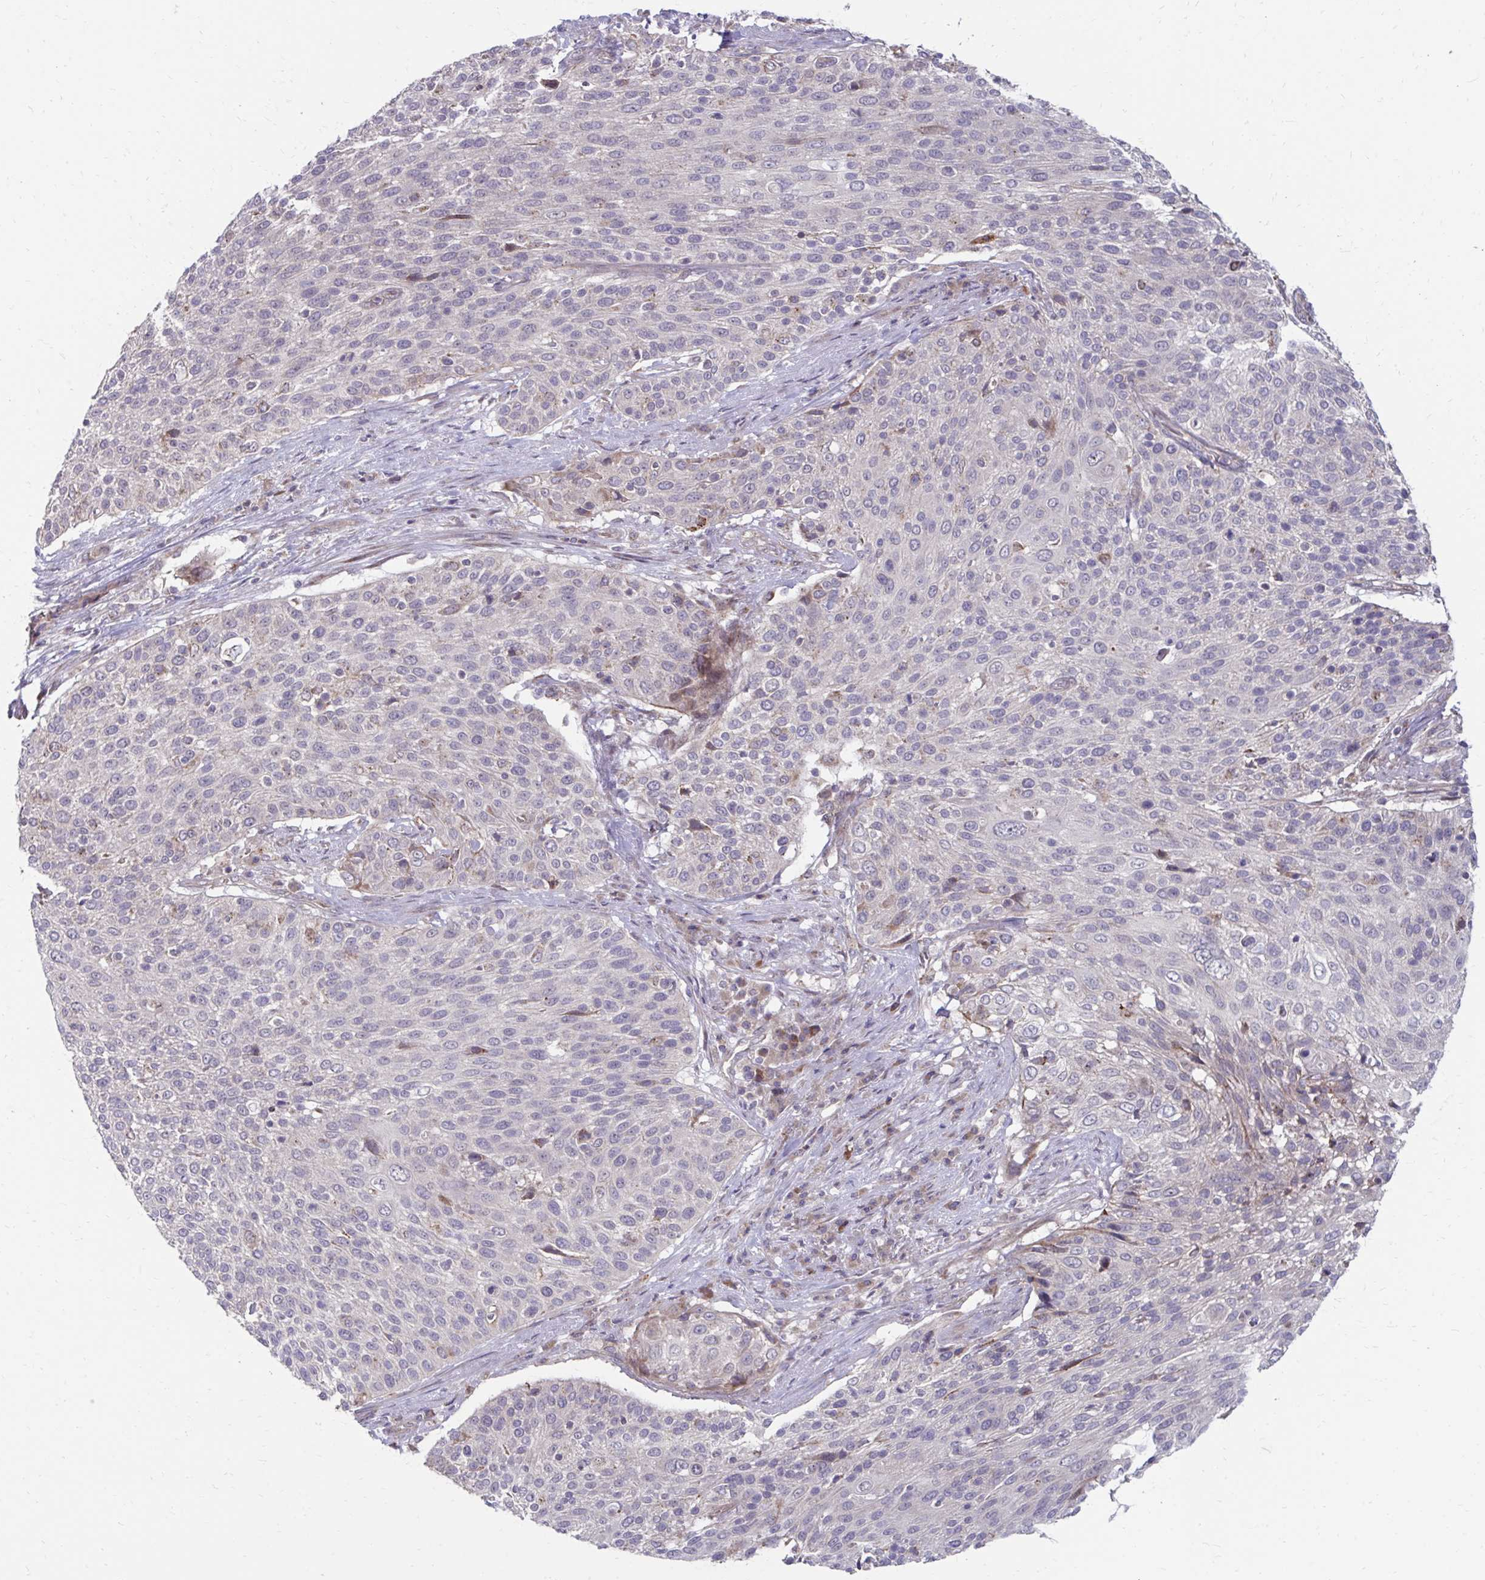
{"staining": {"intensity": "negative", "quantity": "none", "location": "none"}, "tissue": "cervical cancer", "cell_type": "Tumor cells", "image_type": "cancer", "snomed": [{"axis": "morphology", "description": "Squamous cell carcinoma, NOS"}, {"axis": "topography", "description": "Cervix"}], "caption": "An immunohistochemistry (IHC) image of squamous cell carcinoma (cervical) is shown. There is no staining in tumor cells of squamous cell carcinoma (cervical).", "gene": "ITPR2", "patient": {"sex": "female", "age": 31}}